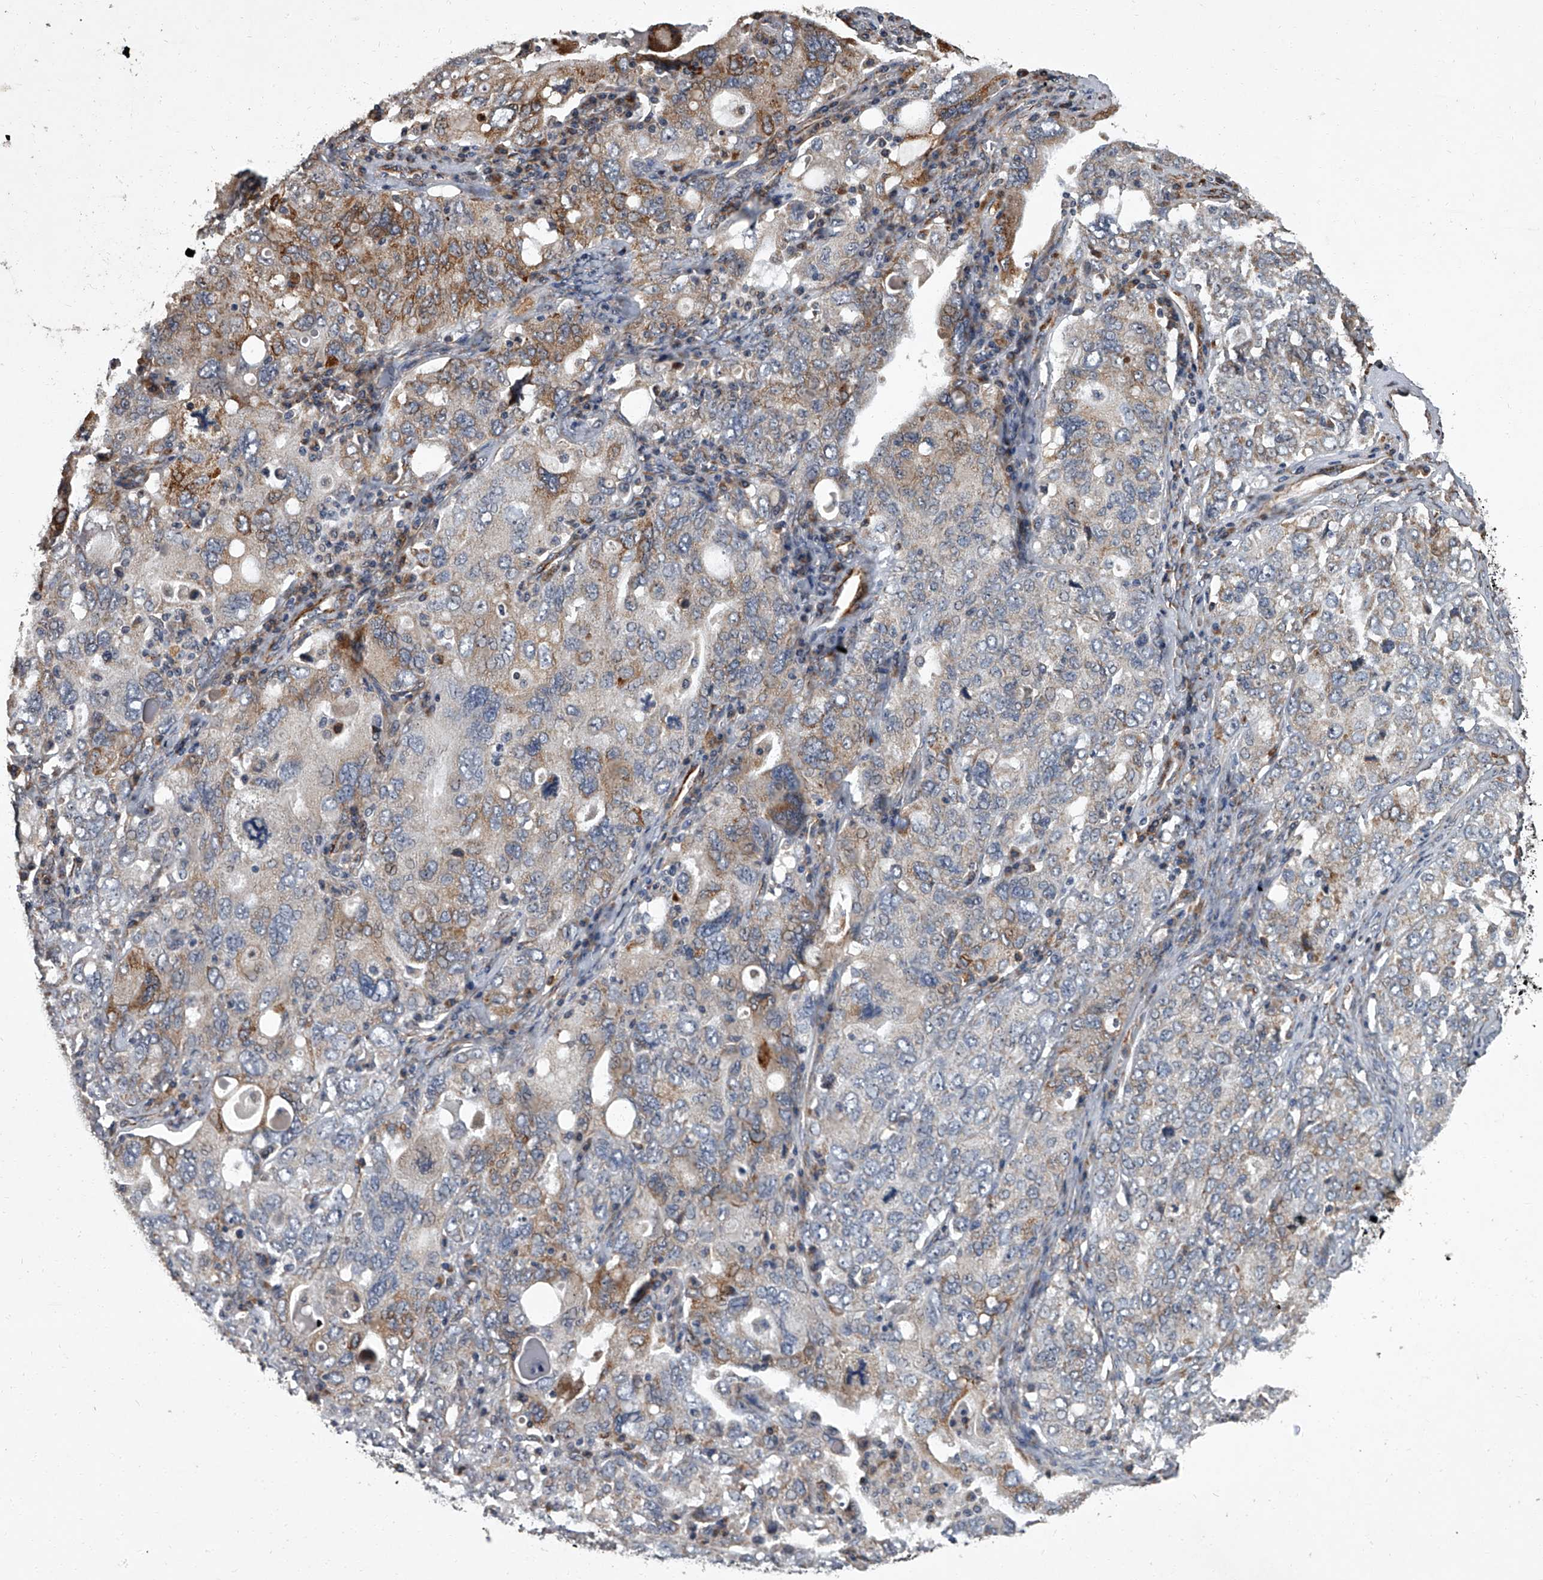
{"staining": {"intensity": "moderate", "quantity": "<25%", "location": "cytoplasmic/membranous"}, "tissue": "ovarian cancer", "cell_type": "Tumor cells", "image_type": "cancer", "snomed": [{"axis": "morphology", "description": "Carcinoma, endometroid"}, {"axis": "topography", "description": "Ovary"}], "caption": "The immunohistochemical stain labels moderate cytoplasmic/membranous staining in tumor cells of ovarian cancer tissue. (Stains: DAB in brown, nuclei in blue, Microscopy: brightfield microscopy at high magnification).", "gene": "SIRT4", "patient": {"sex": "female", "age": 62}}